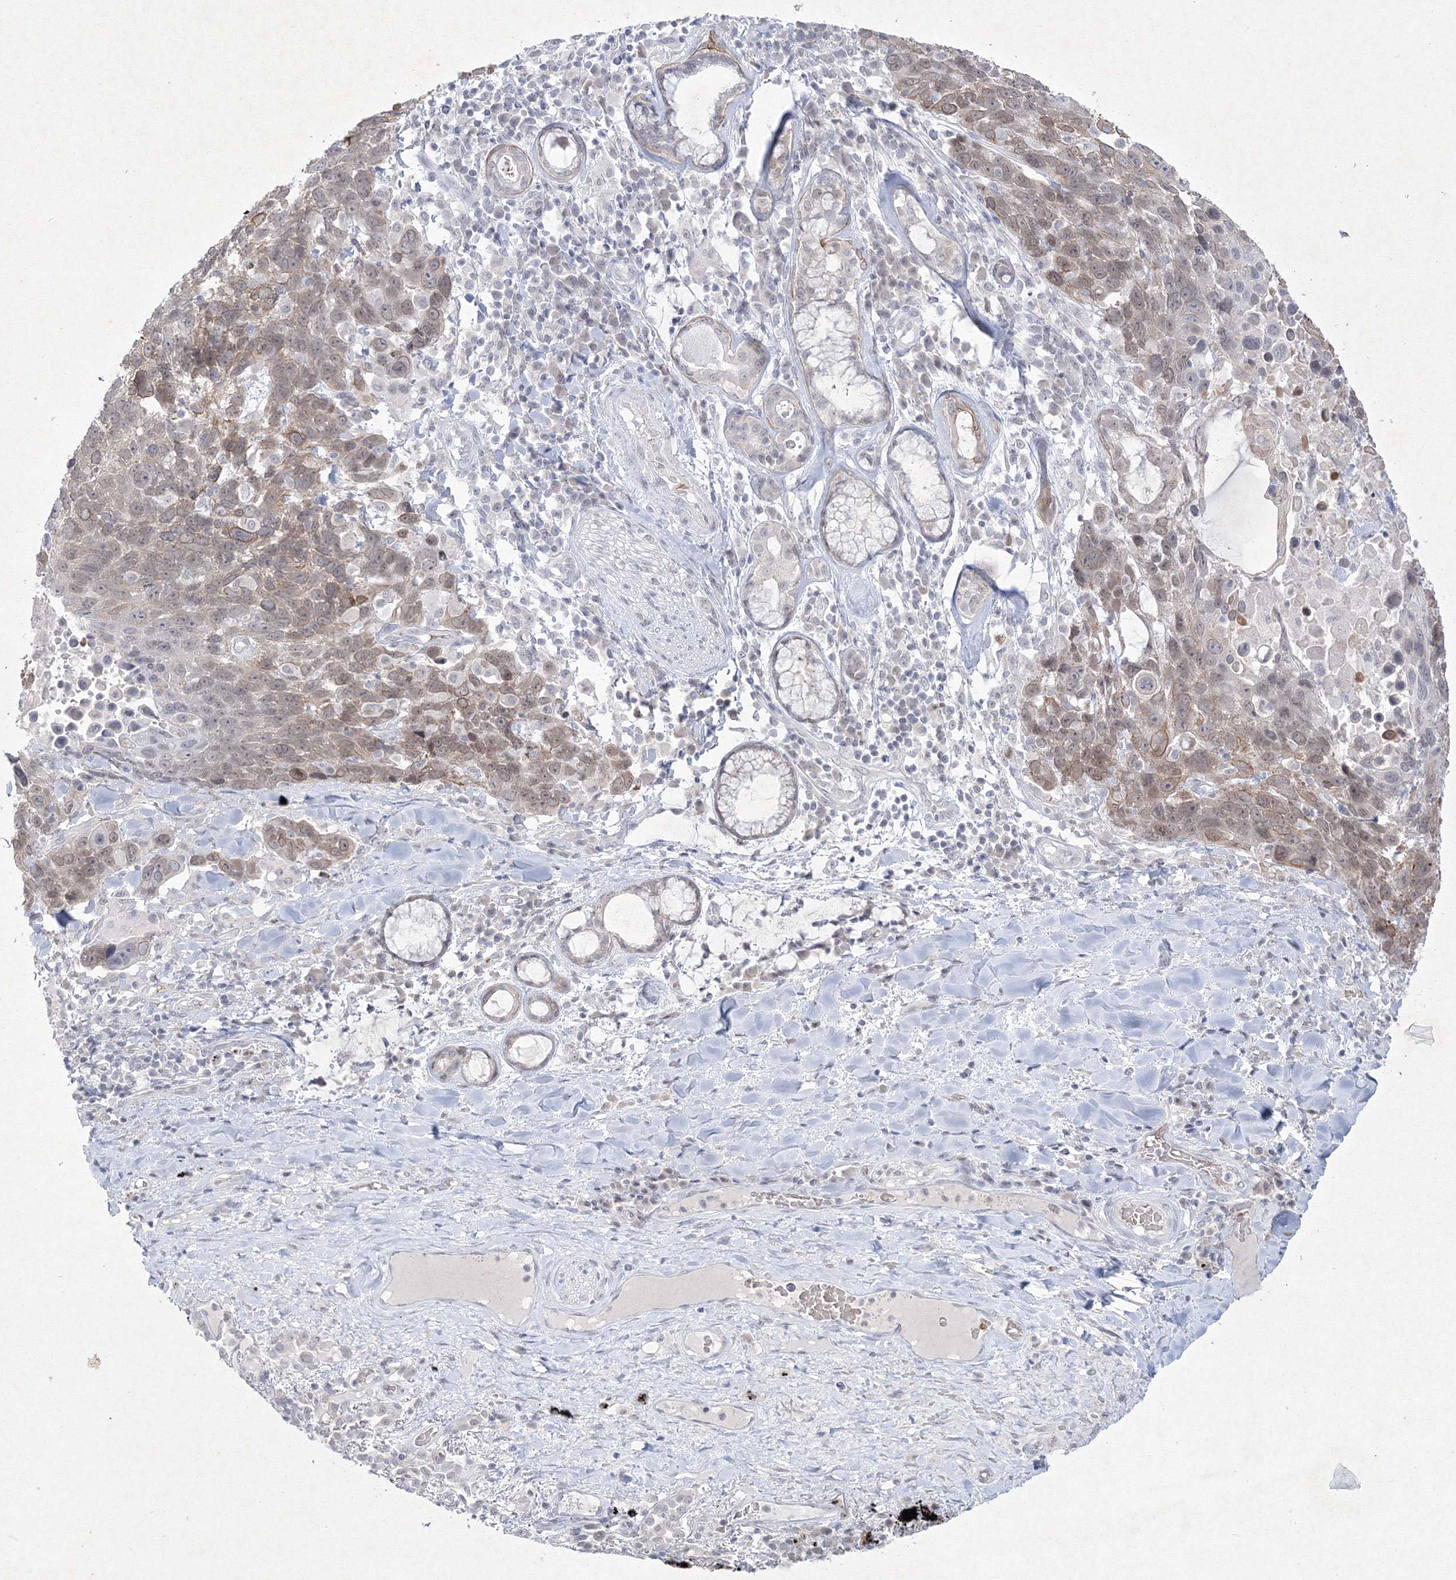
{"staining": {"intensity": "moderate", "quantity": ">75%", "location": "cytoplasmic/membranous"}, "tissue": "lung cancer", "cell_type": "Tumor cells", "image_type": "cancer", "snomed": [{"axis": "morphology", "description": "Squamous cell carcinoma, NOS"}, {"axis": "topography", "description": "Lung"}], "caption": "DAB immunohistochemical staining of human lung cancer (squamous cell carcinoma) demonstrates moderate cytoplasmic/membranous protein staining in approximately >75% of tumor cells. (DAB (3,3'-diaminobenzidine) IHC with brightfield microscopy, high magnification).", "gene": "NXPE3", "patient": {"sex": "male", "age": 66}}